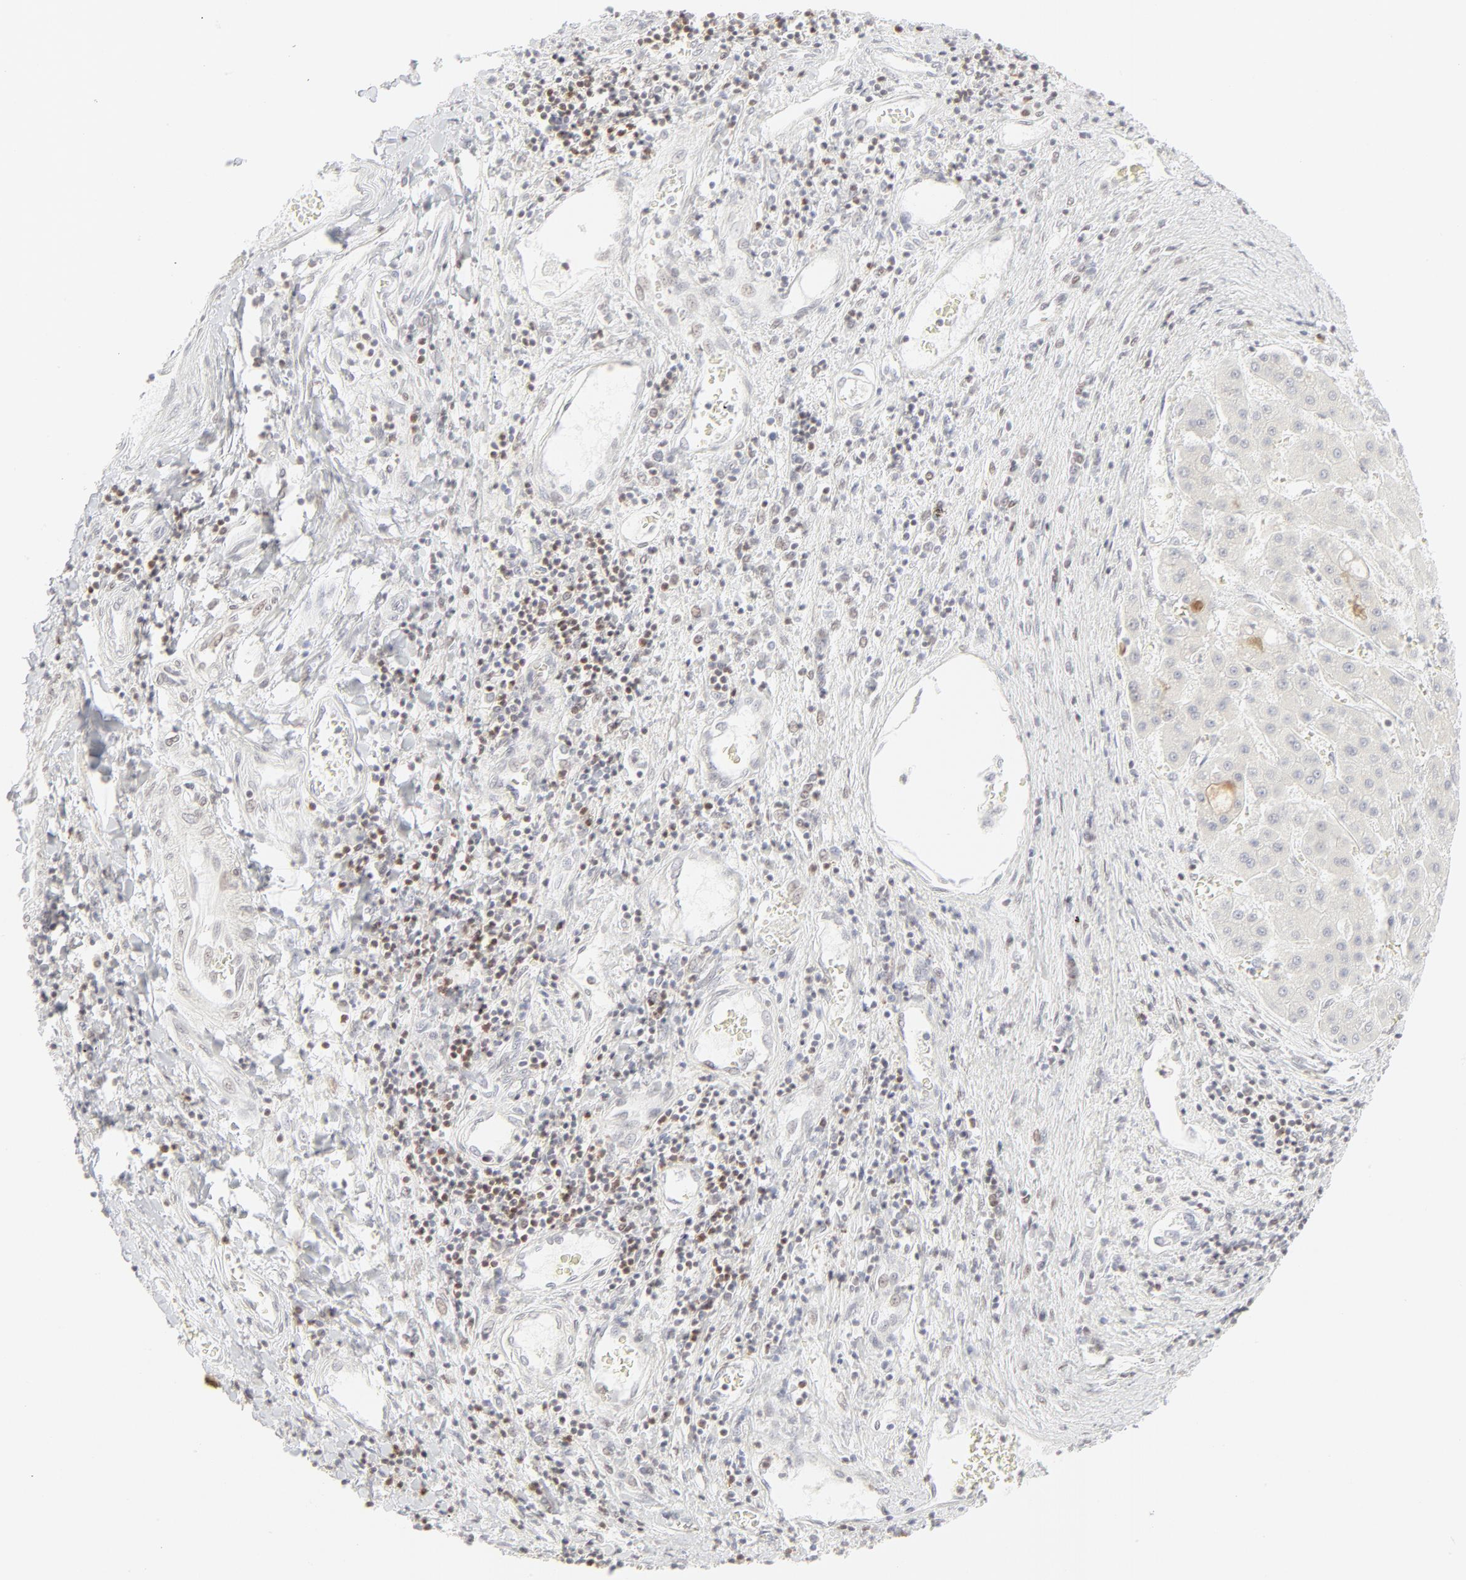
{"staining": {"intensity": "negative", "quantity": "none", "location": "none"}, "tissue": "liver cancer", "cell_type": "Tumor cells", "image_type": "cancer", "snomed": [{"axis": "morphology", "description": "Carcinoma, Hepatocellular, NOS"}, {"axis": "topography", "description": "Liver"}], "caption": "An image of human hepatocellular carcinoma (liver) is negative for staining in tumor cells. Nuclei are stained in blue.", "gene": "PRKCB", "patient": {"sex": "male", "age": 24}}